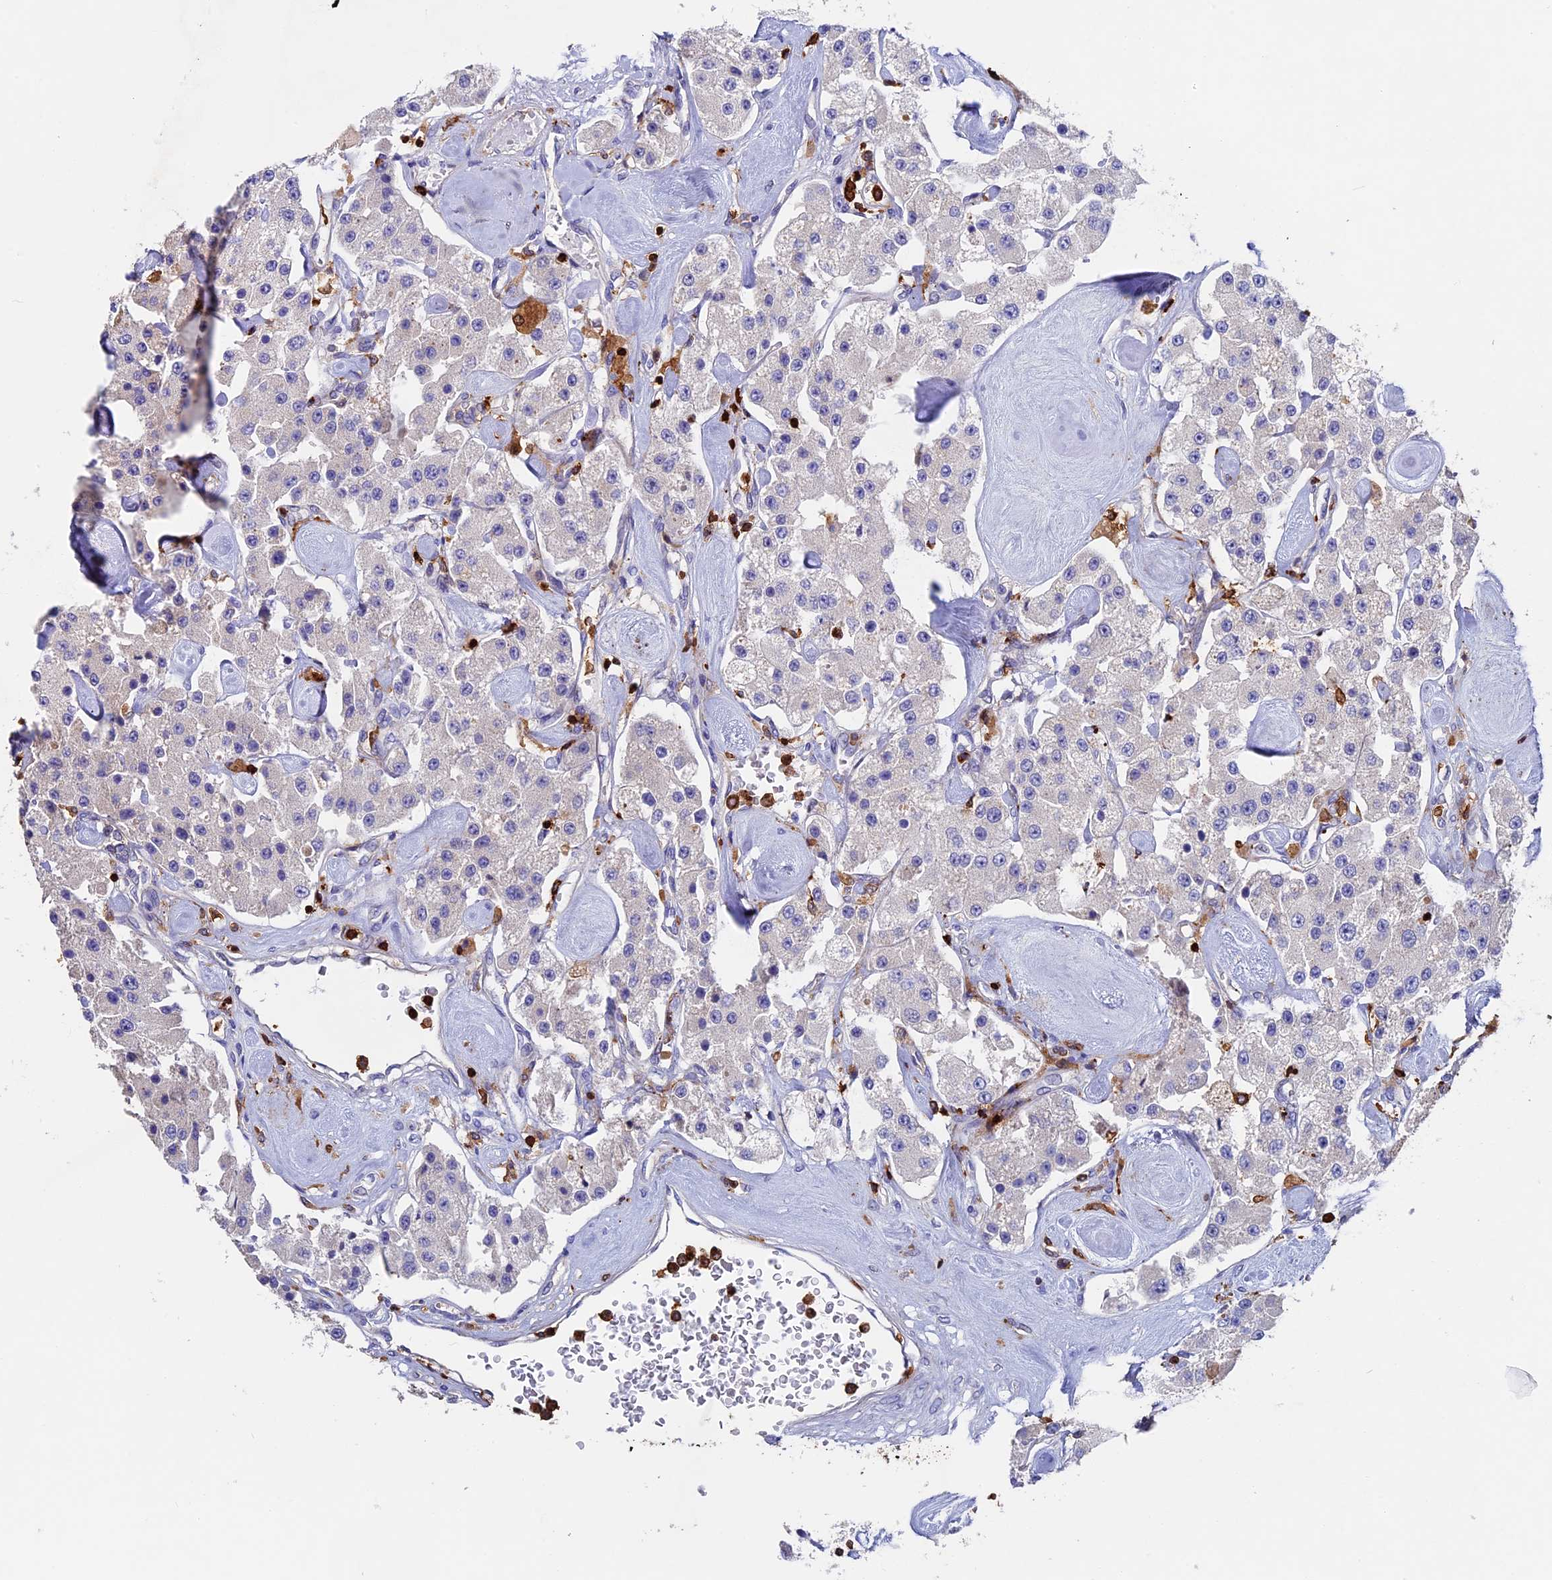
{"staining": {"intensity": "negative", "quantity": "none", "location": "none"}, "tissue": "carcinoid", "cell_type": "Tumor cells", "image_type": "cancer", "snomed": [{"axis": "morphology", "description": "Carcinoid, malignant, NOS"}, {"axis": "topography", "description": "Pancreas"}], "caption": "Immunohistochemistry of human malignant carcinoid demonstrates no positivity in tumor cells.", "gene": "ADAT1", "patient": {"sex": "male", "age": 41}}